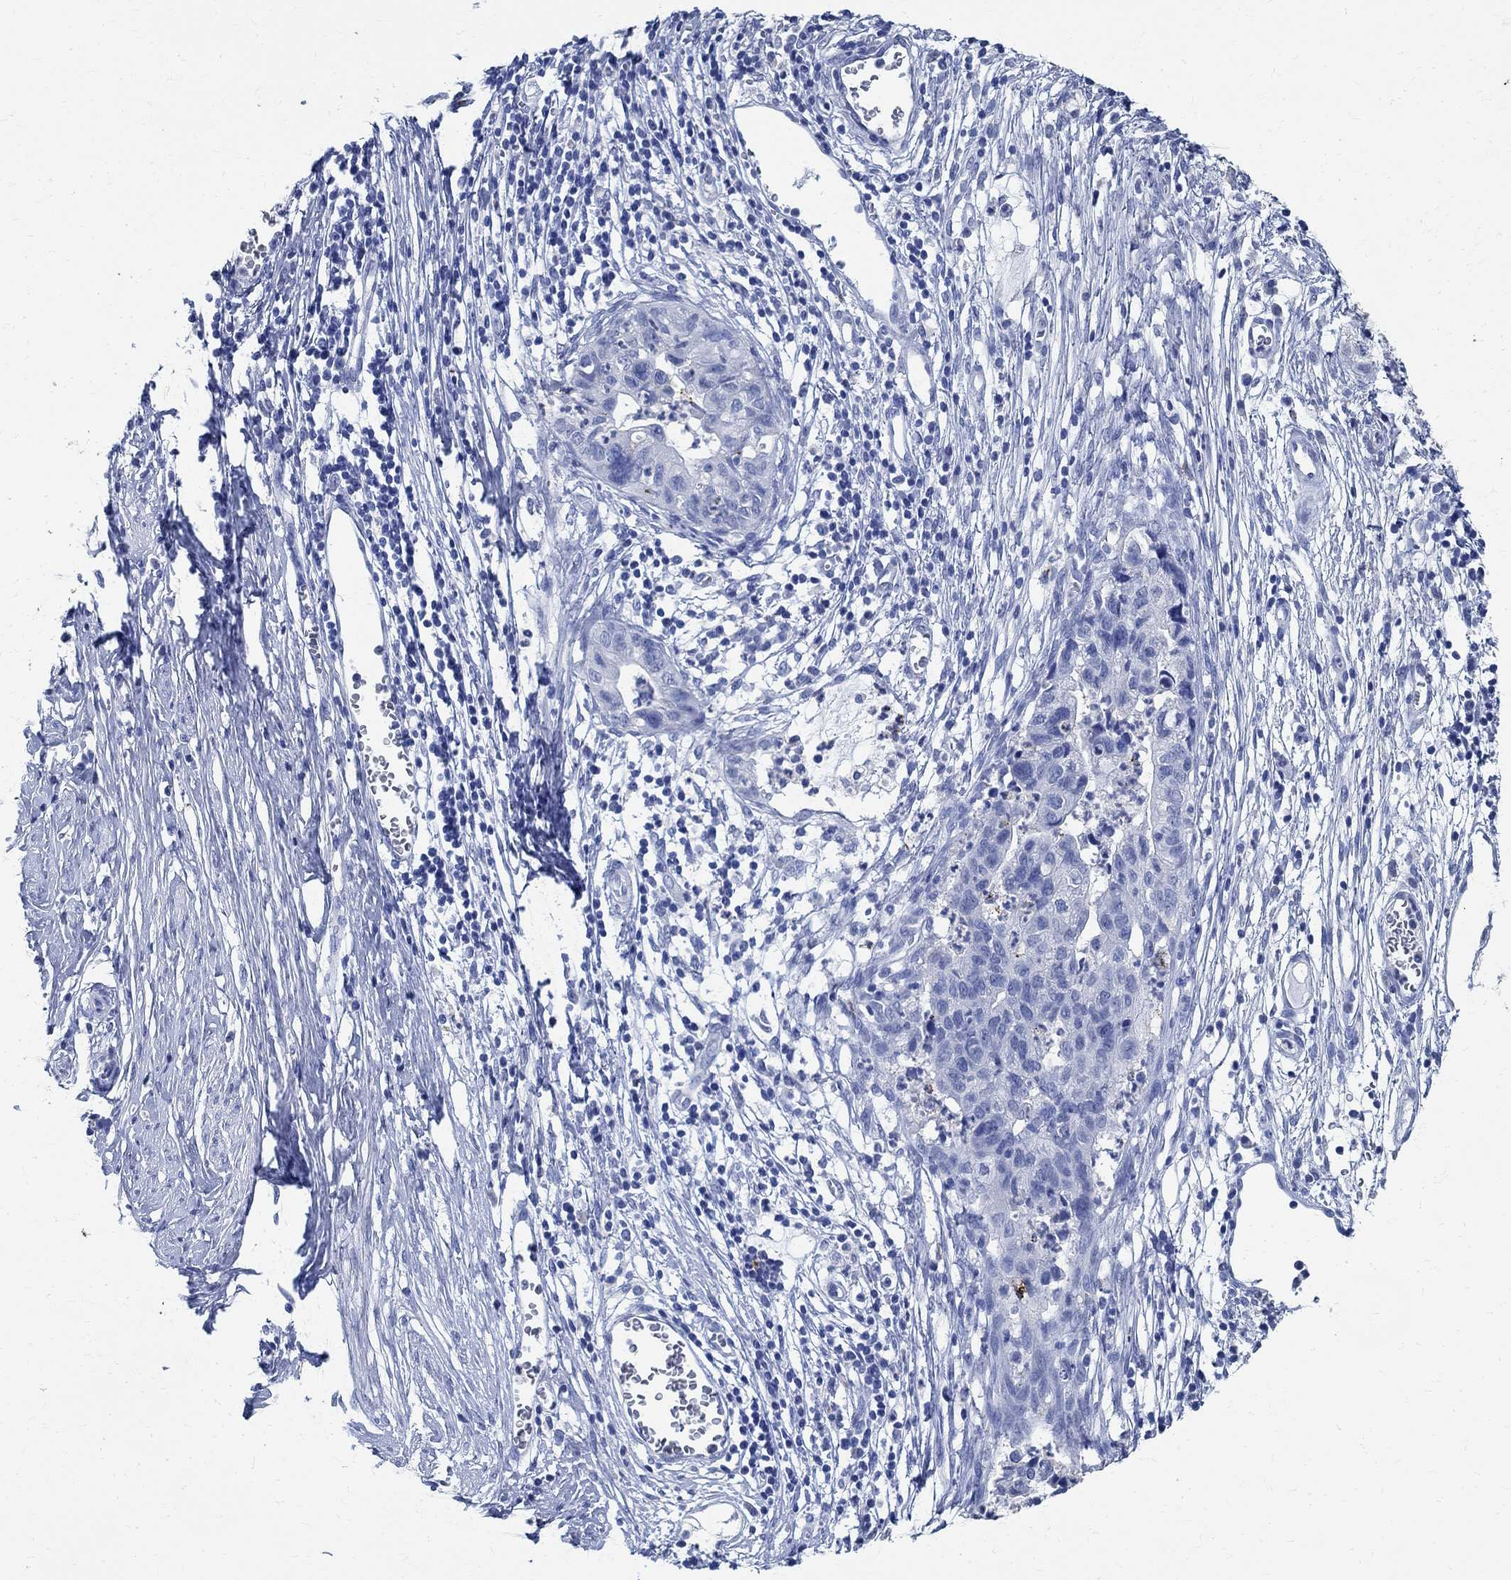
{"staining": {"intensity": "negative", "quantity": "none", "location": "none"}, "tissue": "cervical cancer", "cell_type": "Tumor cells", "image_type": "cancer", "snomed": [{"axis": "morphology", "description": "Adenocarcinoma, NOS"}, {"axis": "topography", "description": "Cervix"}], "caption": "High magnification brightfield microscopy of adenocarcinoma (cervical) stained with DAB (brown) and counterstained with hematoxylin (blue): tumor cells show no significant staining.", "gene": "TMEM221", "patient": {"sex": "female", "age": 44}}